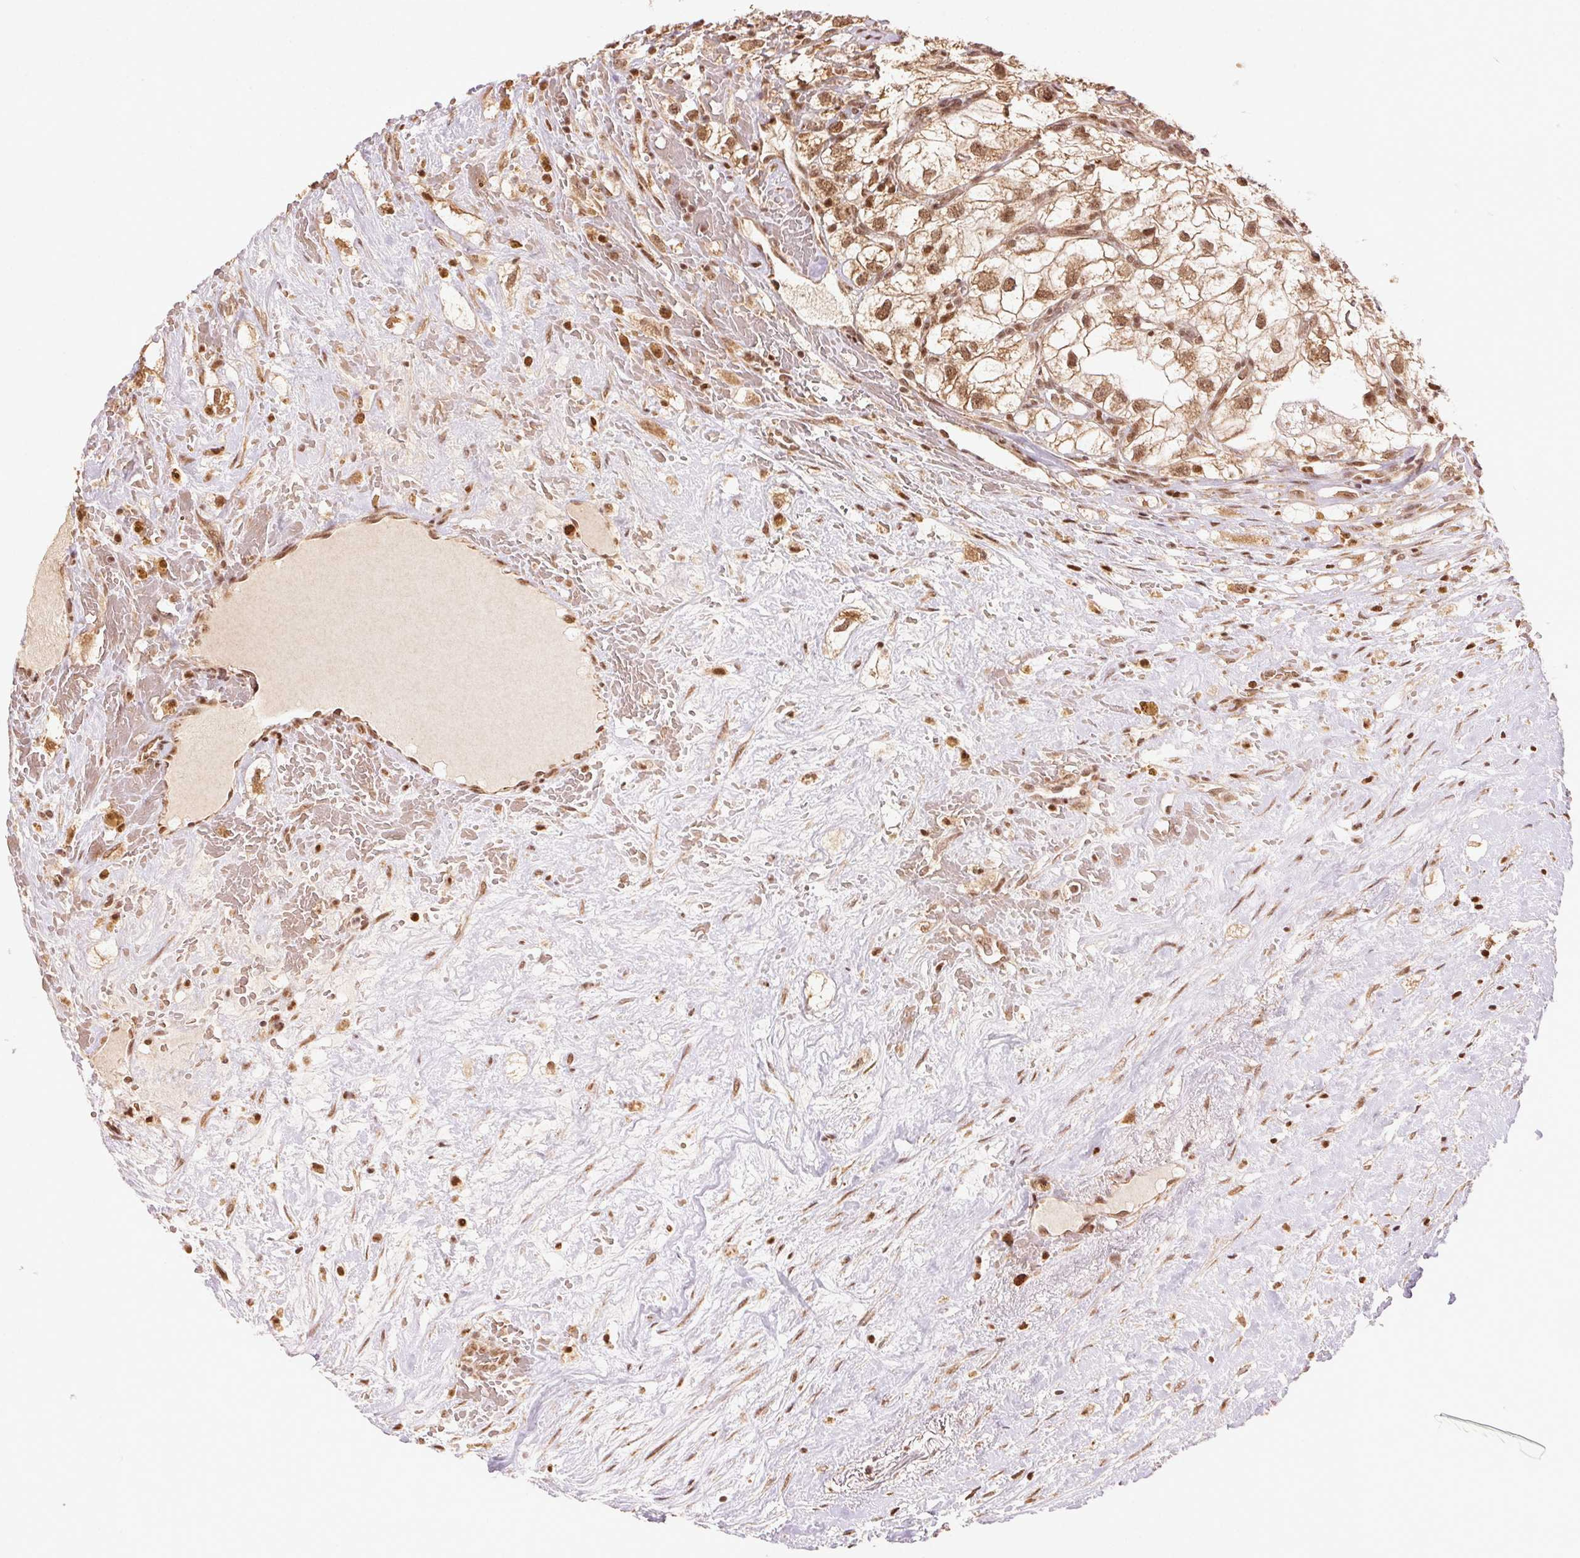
{"staining": {"intensity": "moderate", "quantity": ">75%", "location": "cytoplasmic/membranous,nuclear"}, "tissue": "renal cancer", "cell_type": "Tumor cells", "image_type": "cancer", "snomed": [{"axis": "morphology", "description": "Adenocarcinoma, NOS"}, {"axis": "topography", "description": "Kidney"}], "caption": "The histopathology image displays a brown stain indicating the presence of a protein in the cytoplasmic/membranous and nuclear of tumor cells in adenocarcinoma (renal).", "gene": "TREML4", "patient": {"sex": "male", "age": 59}}